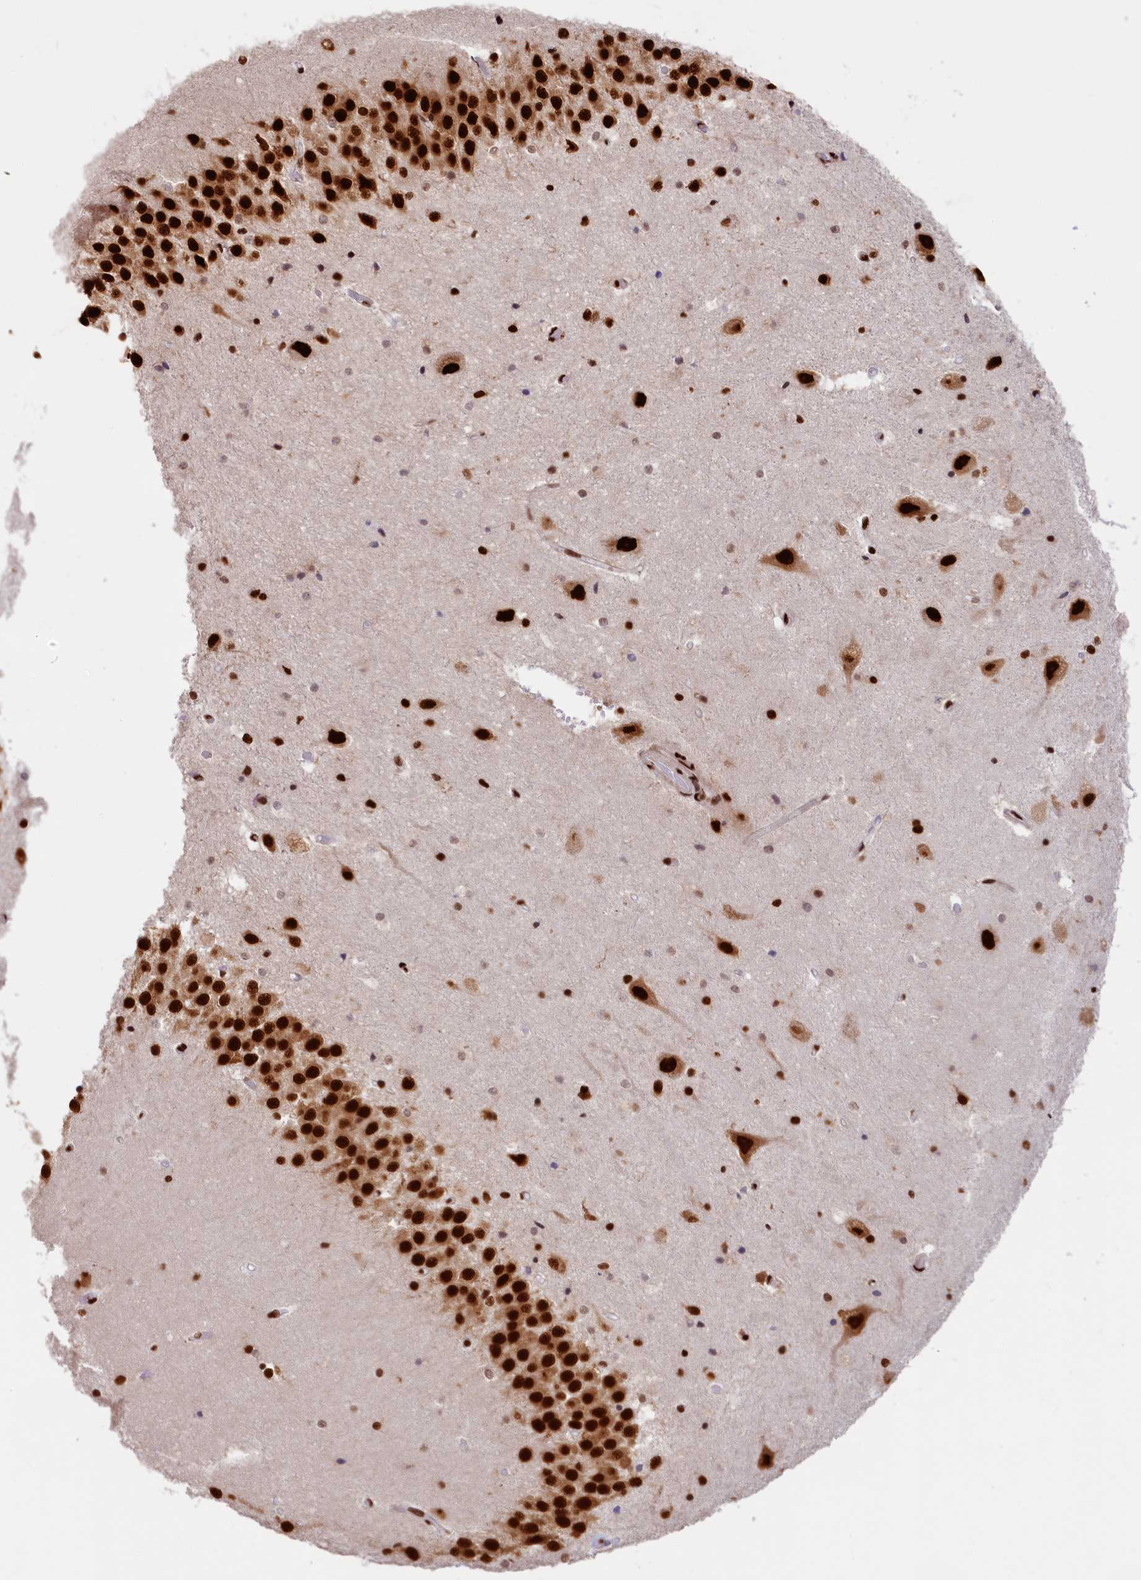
{"staining": {"intensity": "strong", "quantity": "25%-75%", "location": "nuclear"}, "tissue": "hippocampus", "cell_type": "Glial cells", "image_type": "normal", "snomed": [{"axis": "morphology", "description": "Normal tissue, NOS"}, {"axis": "topography", "description": "Hippocampus"}], "caption": "Protein staining reveals strong nuclear expression in about 25%-75% of glial cells in unremarkable hippocampus.", "gene": "SNRNP70", "patient": {"sex": "female", "age": 52}}